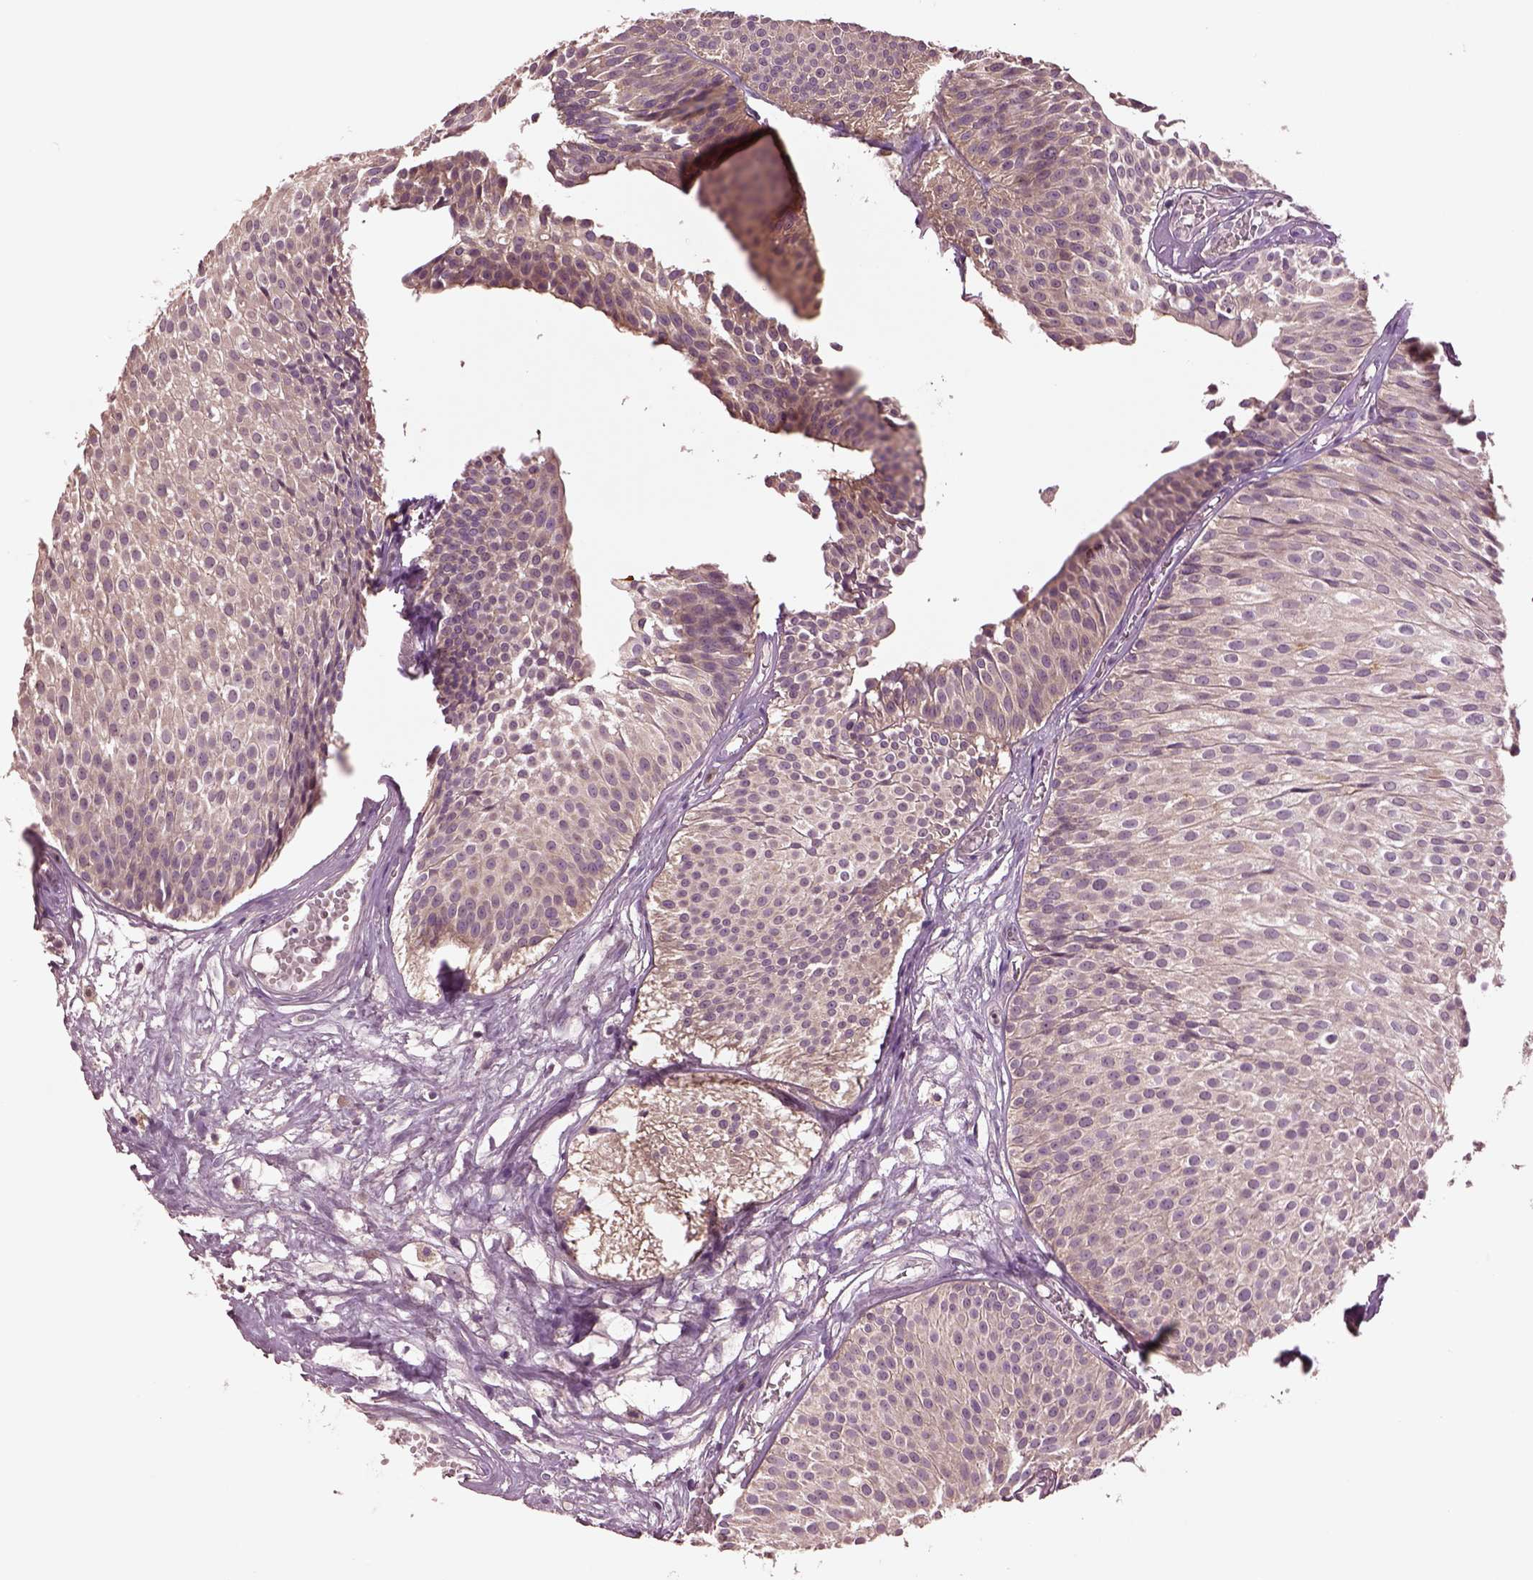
{"staining": {"intensity": "weak", "quantity": "<25%", "location": "cytoplasmic/membranous"}, "tissue": "urothelial cancer", "cell_type": "Tumor cells", "image_type": "cancer", "snomed": [{"axis": "morphology", "description": "Urothelial carcinoma, Low grade"}, {"axis": "topography", "description": "Urinary bladder"}], "caption": "Low-grade urothelial carcinoma was stained to show a protein in brown. There is no significant expression in tumor cells.", "gene": "MTHFS", "patient": {"sex": "male", "age": 63}}